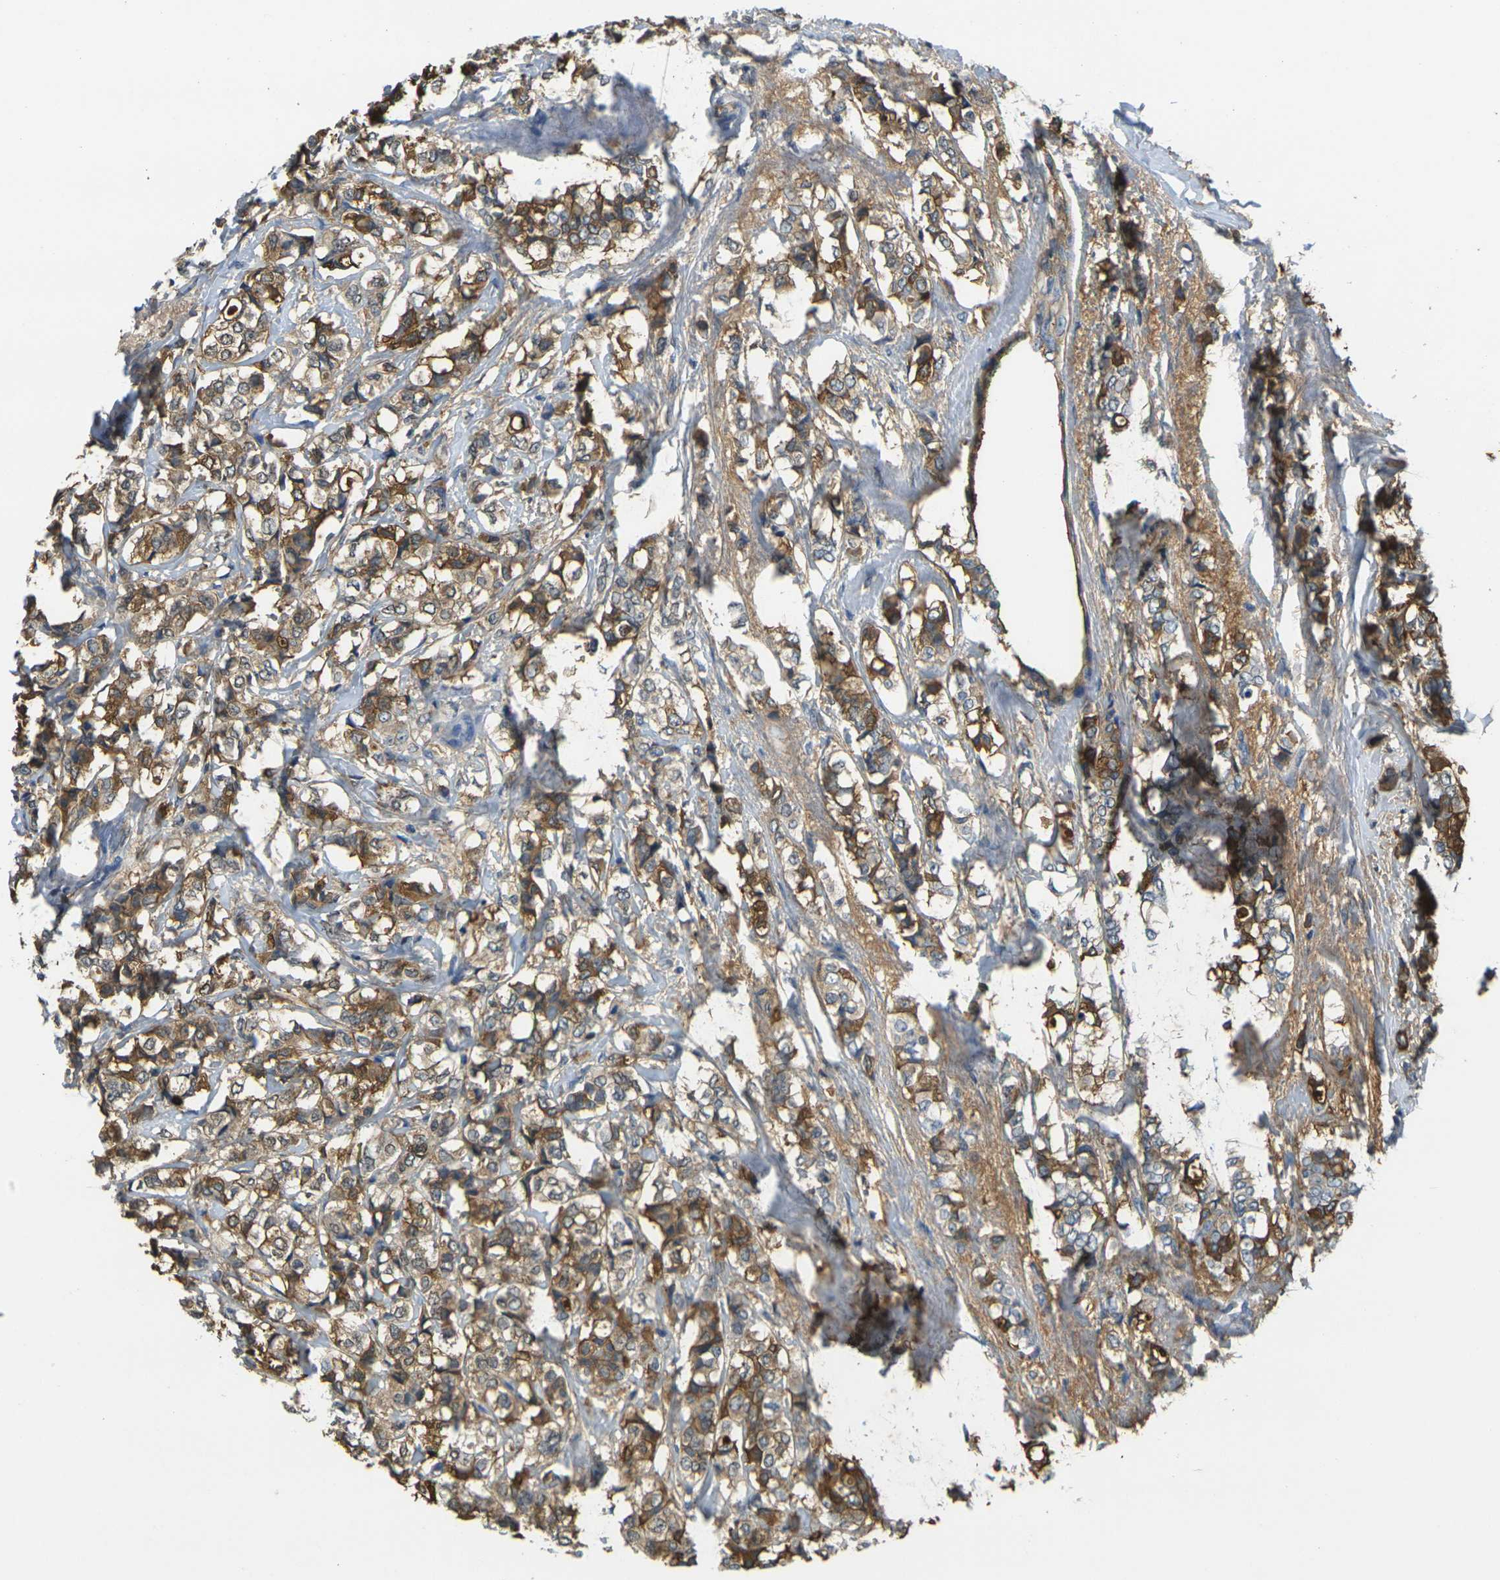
{"staining": {"intensity": "moderate", "quantity": ">75%", "location": "cytoplasmic/membranous"}, "tissue": "breast cancer", "cell_type": "Tumor cells", "image_type": "cancer", "snomed": [{"axis": "morphology", "description": "Lobular carcinoma"}, {"axis": "topography", "description": "Breast"}], "caption": "IHC (DAB) staining of human lobular carcinoma (breast) demonstrates moderate cytoplasmic/membranous protein positivity in approximately >75% of tumor cells.", "gene": "PLCD1", "patient": {"sex": "female", "age": 60}}